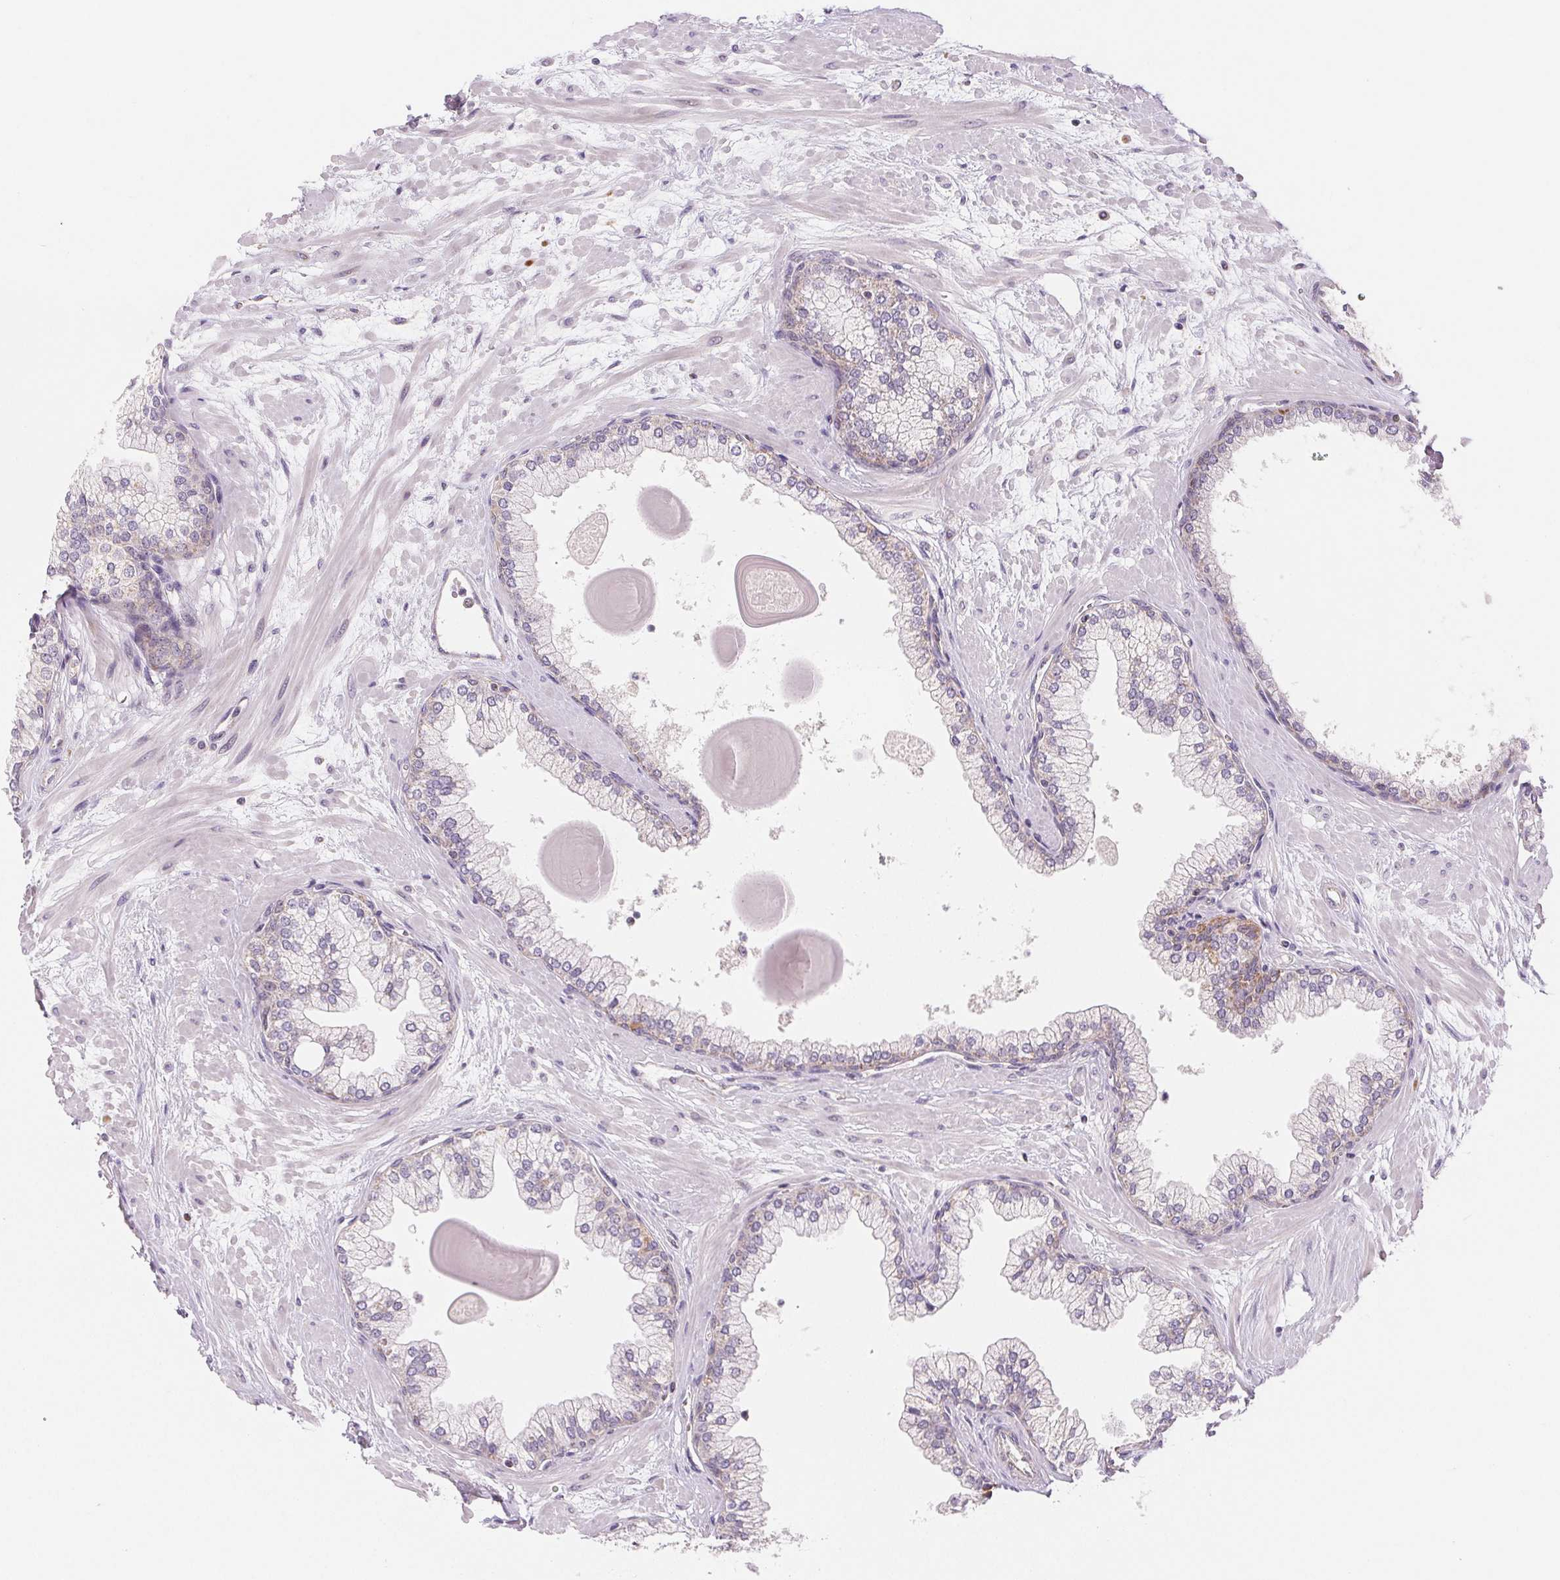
{"staining": {"intensity": "moderate", "quantity": "25%-75%", "location": "cytoplasmic/membranous"}, "tissue": "prostate", "cell_type": "Glandular cells", "image_type": "normal", "snomed": [{"axis": "morphology", "description": "Normal tissue, NOS"}, {"axis": "topography", "description": "Prostate"}, {"axis": "topography", "description": "Peripheral nerve tissue"}], "caption": "Moderate cytoplasmic/membranous protein staining is seen in about 25%-75% of glandular cells in prostate.", "gene": "HINT2", "patient": {"sex": "male", "age": 61}}